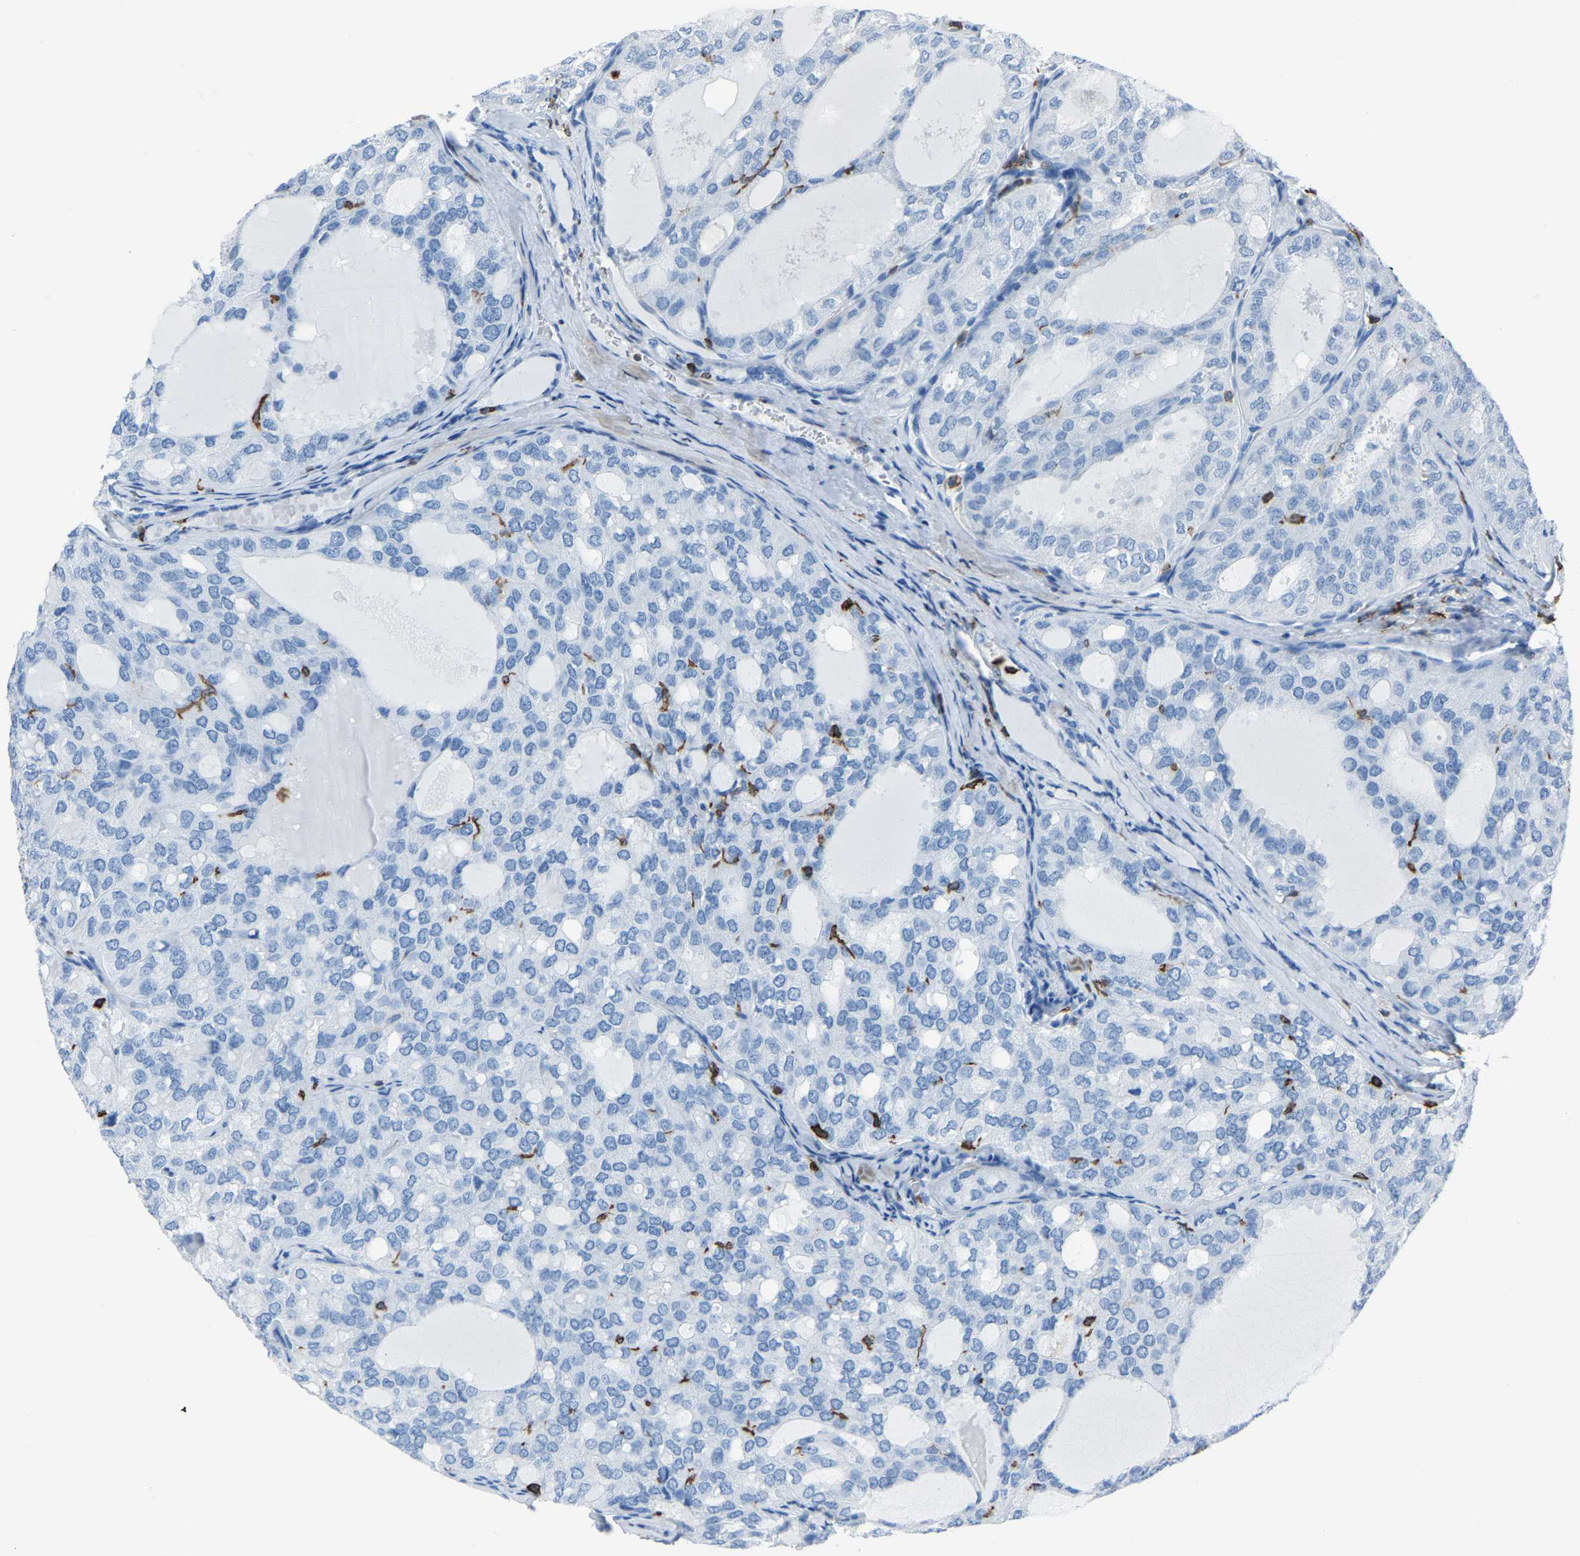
{"staining": {"intensity": "negative", "quantity": "none", "location": "none"}, "tissue": "thyroid cancer", "cell_type": "Tumor cells", "image_type": "cancer", "snomed": [{"axis": "morphology", "description": "Follicular adenoma carcinoma, NOS"}, {"axis": "topography", "description": "Thyroid gland"}], "caption": "Thyroid follicular adenoma carcinoma stained for a protein using immunohistochemistry (IHC) reveals no positivity tumor cells.", "gene": "LSP1", "patient": {"sex": "male", "age": 75}}